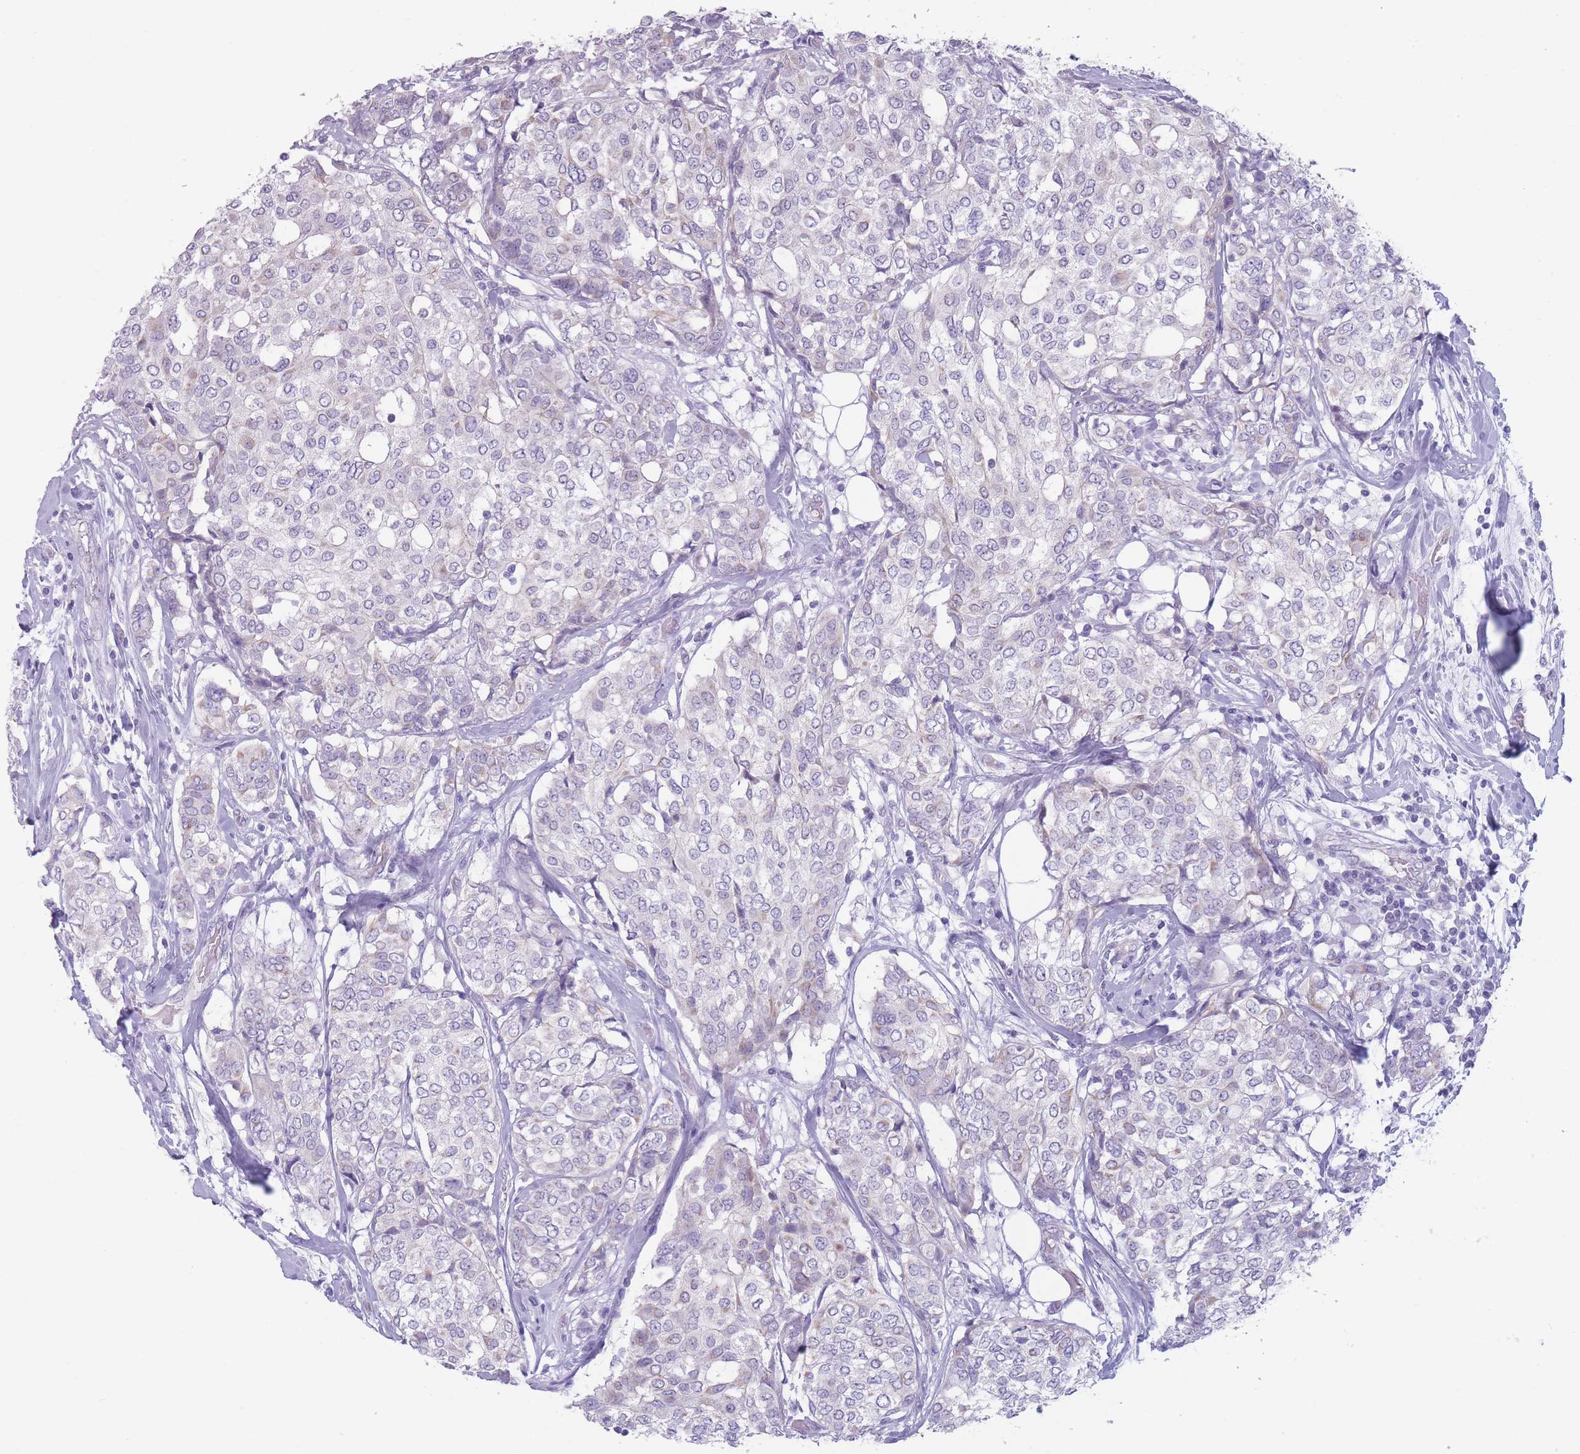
{"staining": {"intensity": "negative", "quantity": "none", "location": "none"}, "tissue": "breast cancer", "cell_type": "Tumor cells", "image_type": "cancer", "snomed": [{"axis": "morphology", "description": "Lobular carcinoma"}, {"axis": "topography", "description": "Breast"}], "caption": "IHC photomicrograph of neoplastic tissue: breast cancer (lobular carcinoma) stained with DAB shows no significant protein staining in tumor cells.", "gene": "DCANP1", "patient": {"sex": "female", "age": 51}}